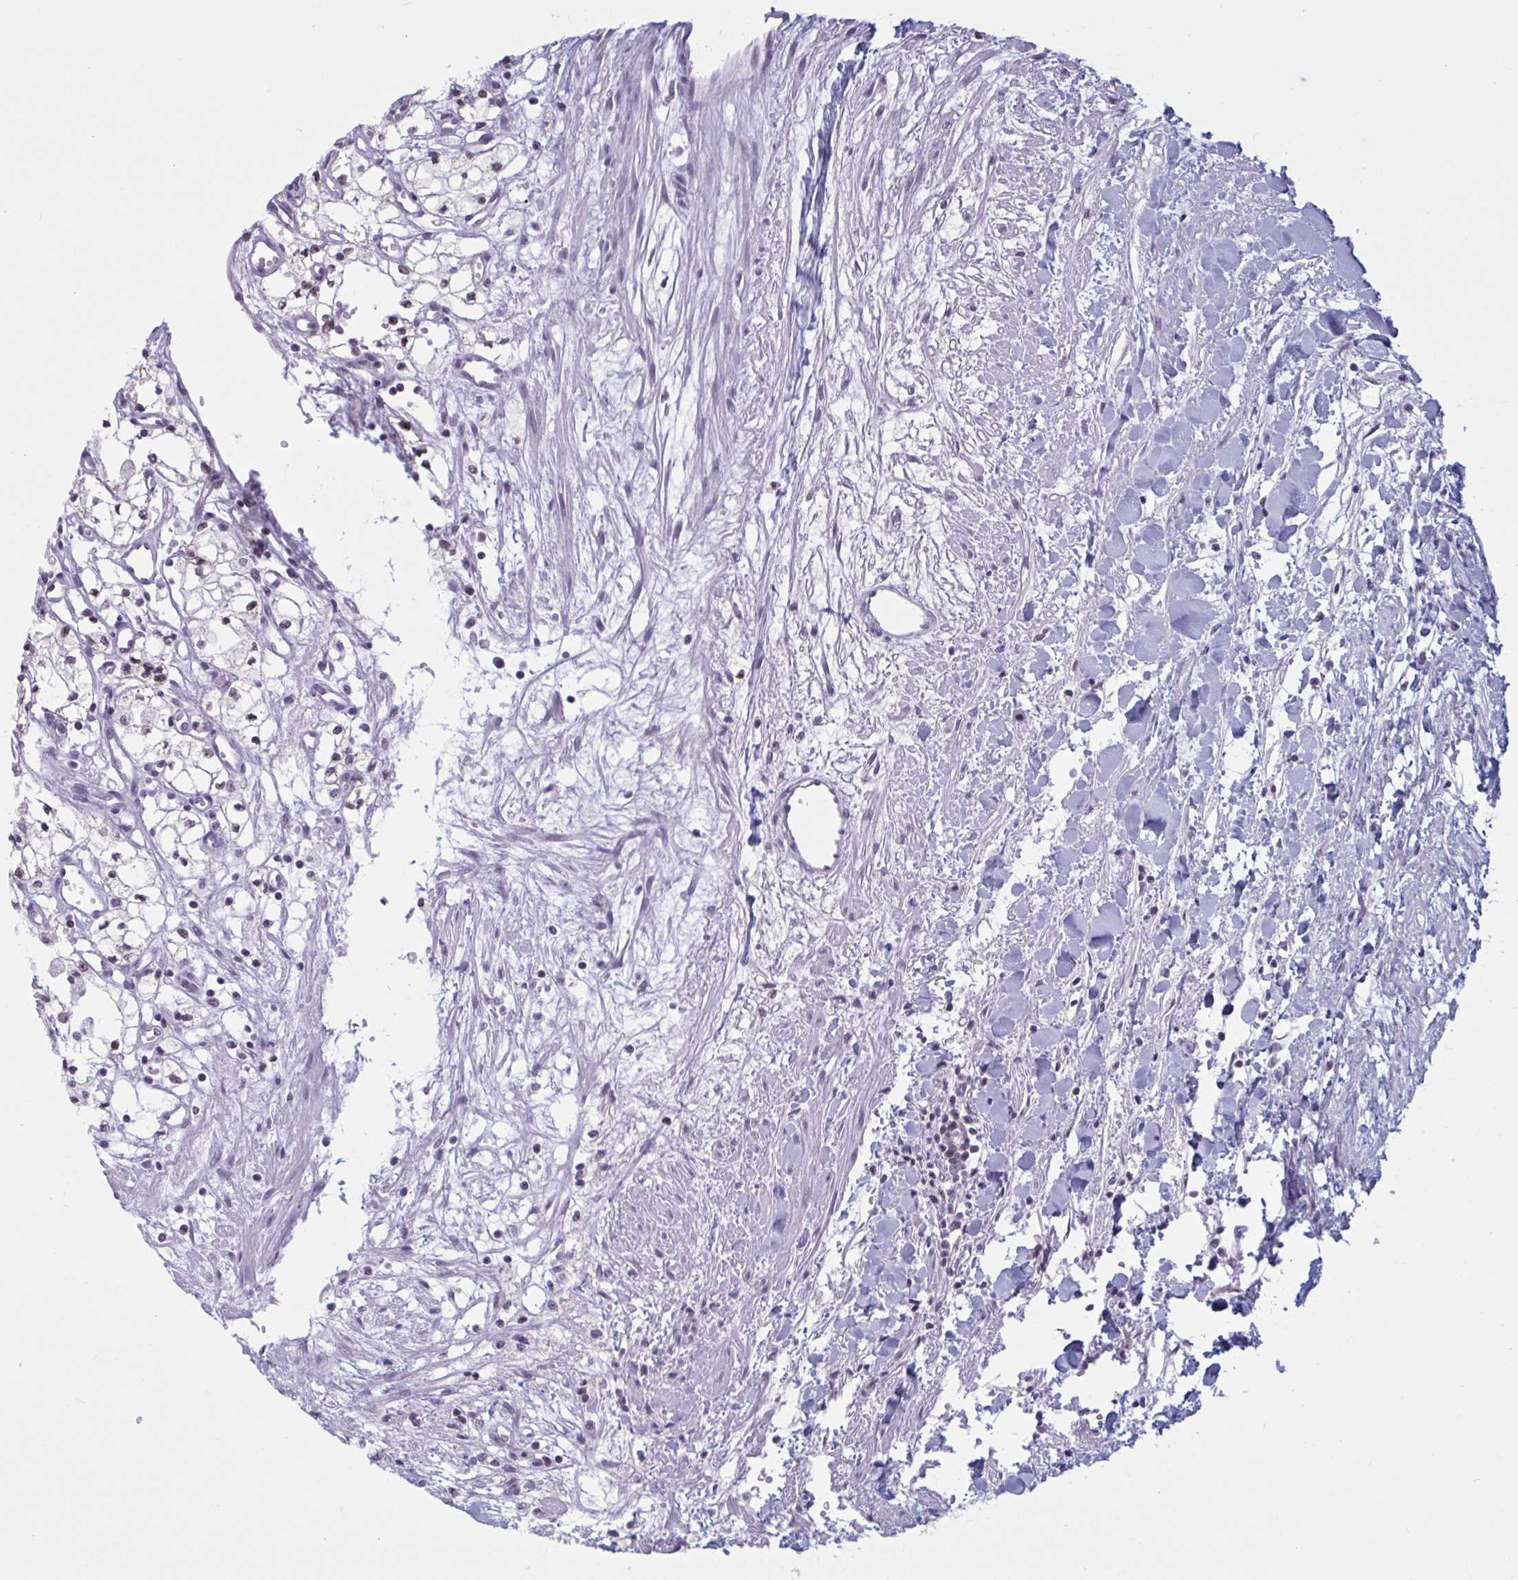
{"staining": {"intensity": "negative", "quantity": "none", "location": "none"}, "tissue": "renal cancer", "cell_type": "Tumor cells", "image_type": "cancer", "snomed": [{"axis": "morphology", "description": "Adenocarcinoma, NOS"}, {"axis": "topography", "description": "Kidney"}], "caption": "Renal adenocarcinoma stained for a protein using immunohistochemistry reveals no expression tumor cells.", "gene": "TGM6", "patient": {"sex": "male", "age": 59}}